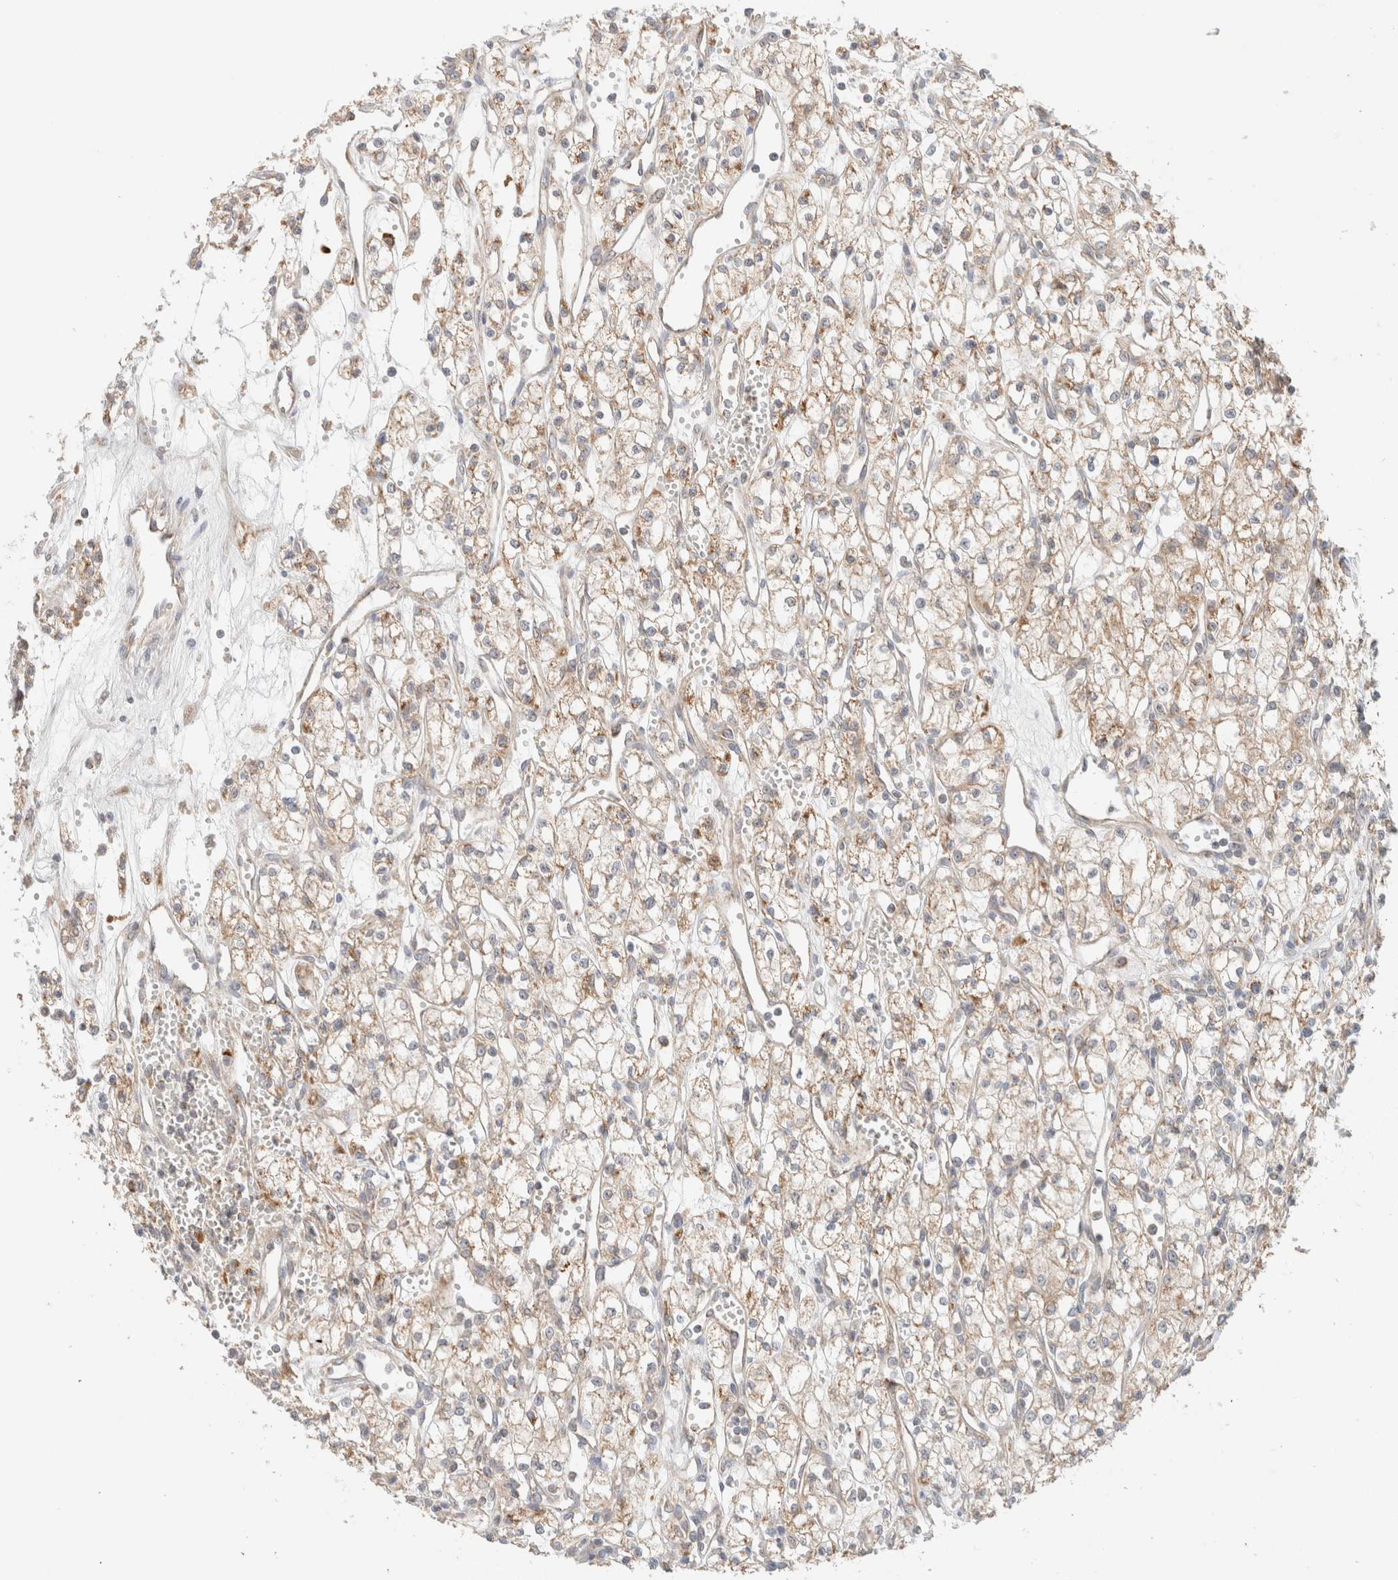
{"staining": {"intensity": "moderate", "quantity": "25%-75%", "location": "cytoplasmic/membranous"}, "tissue": "renal cancer", "cell_type": "Tumor cells", "image_type": "cancer", "snomed": [{"axis": "morphology", "description": "Adenocarcinoma, NOS"}, {"axis": "topography", "description": "Kidney"}], "caption": "High-power microscopy captured an immunohistochemistry (IHC) micrograph of adenocarcinoma (renal), revealing moderate cytoplasmic/membranous staining in about 25%-75% of tumor cells.", "gene": "MRM3", "patient": {"sex": "male", "age": 59}}